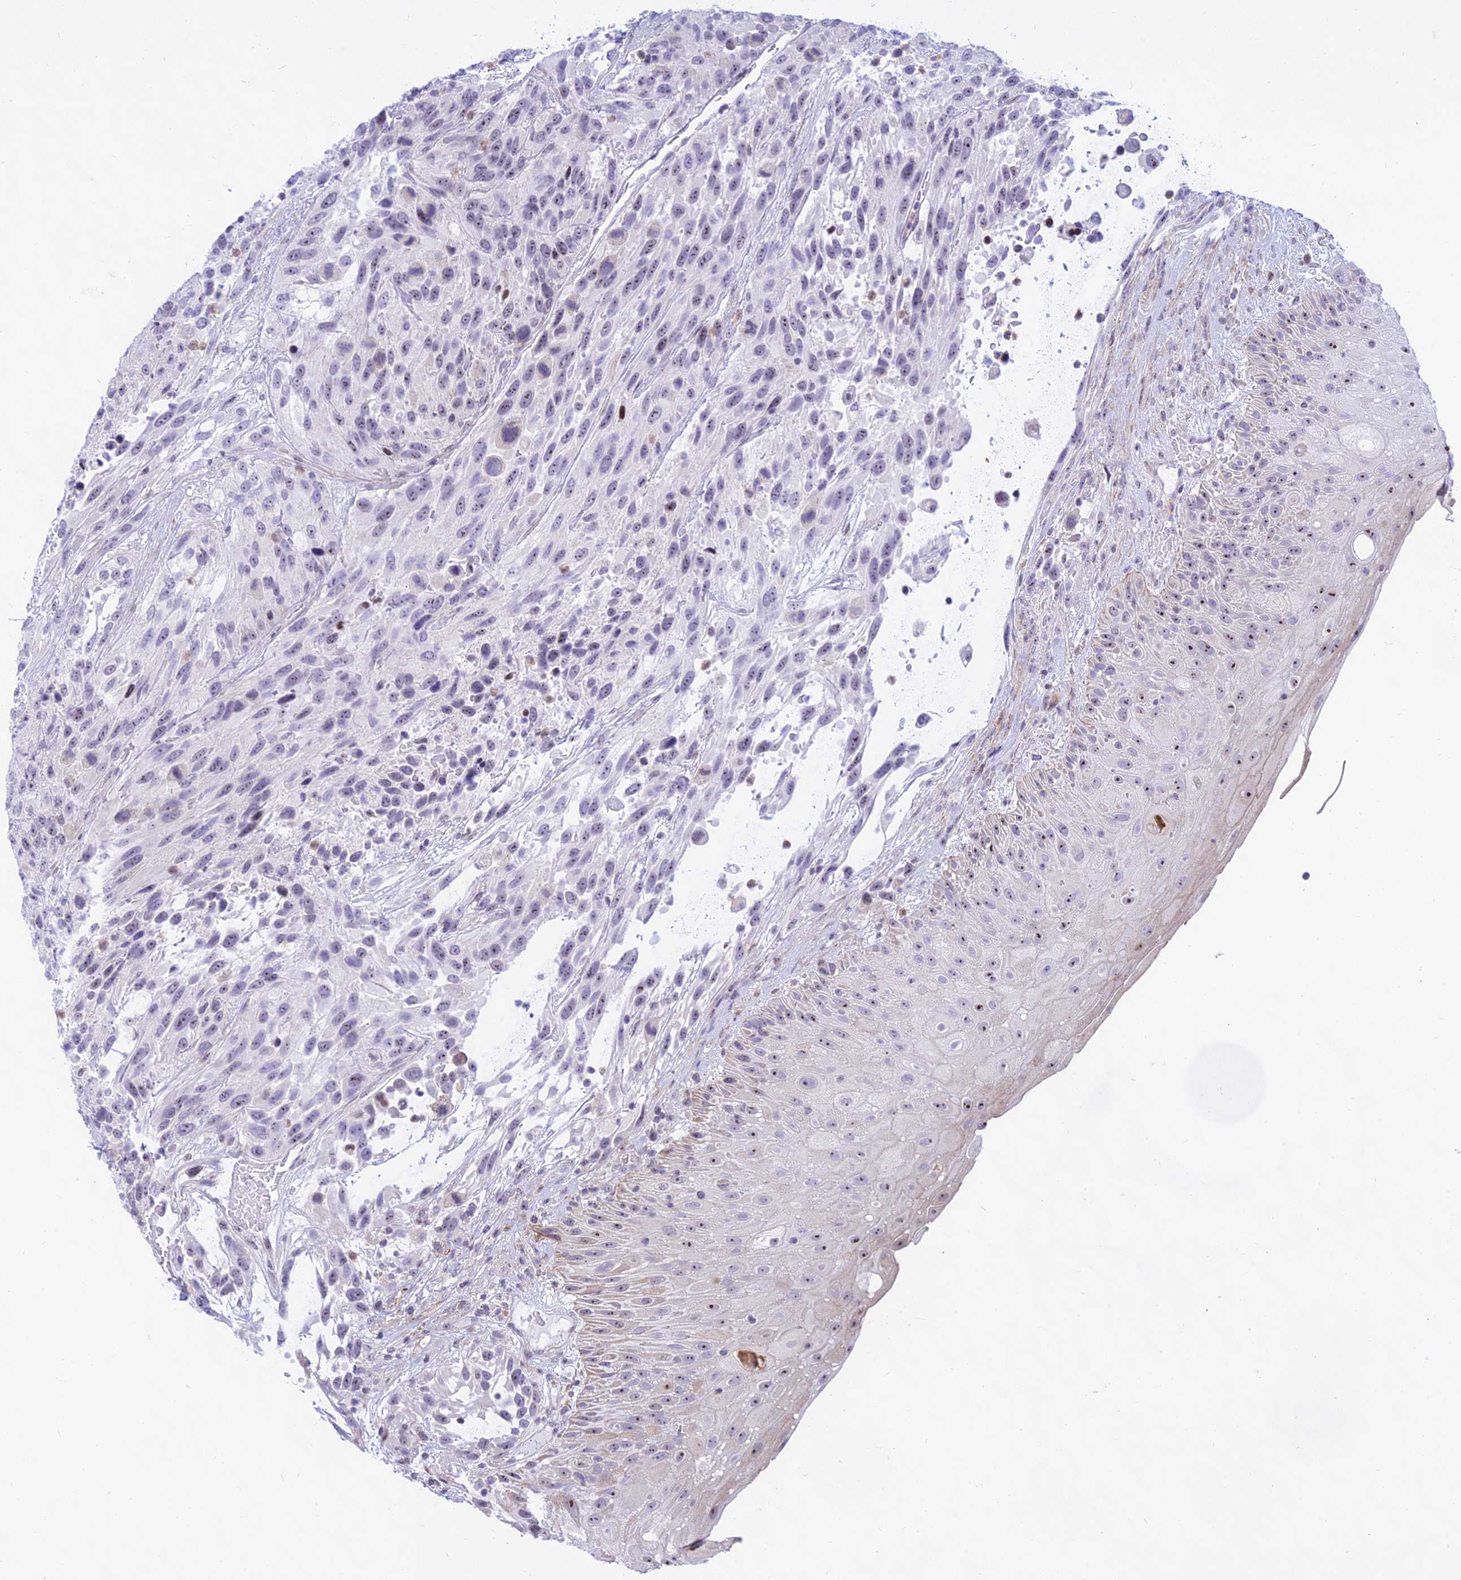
{"staining": {"intensity": "moderate", "quantity": "25%-75%", "location": "nuclear"}, "tissue": "urothelial cancer", "cell_type": "Tumor cells", "image_type": "cancer", "snomed": [{"axis": "morphology", "description": "Urothelial carcinoma, High grade"}, {"axis": "topography", "description": "Urinary bladder"}], "caption": "Approximately 25%-75% of tumor cells in urothelial cancer demonstrate moderate nuclear protein expression as visualized by brown immunohistochemical staining.", "gene": "KRR1", "patient": {"sex": "female", "age": 70}}